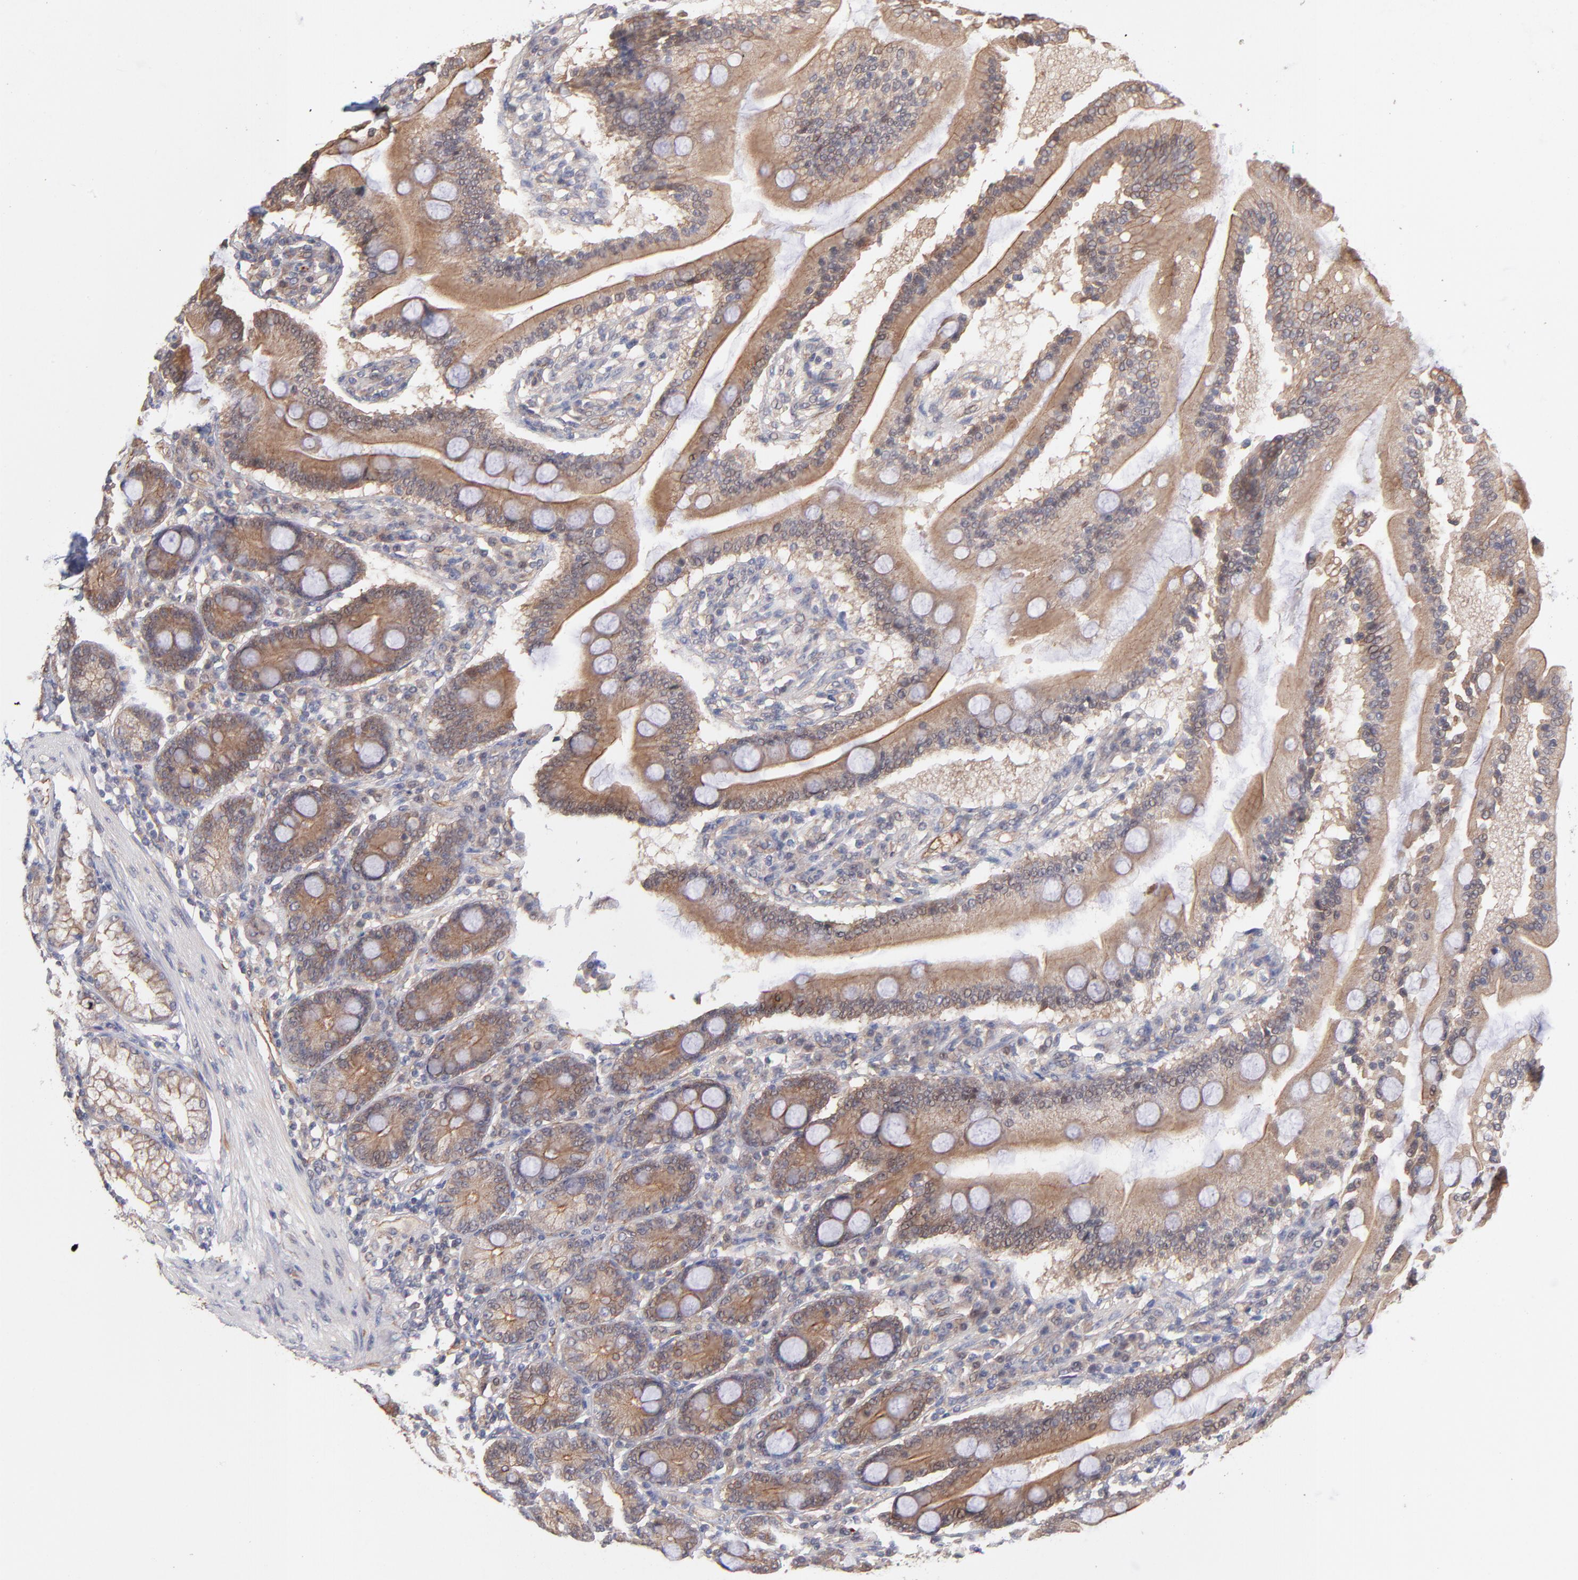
{"staining": {"intensity": "moderate", "quantity": ">75%", "location": "cytoplasmic/membranous"}, "tissue": "duodenum", "cell_type": "Glandular cells", "image_type": "normal", "snomed": [{"axis": "morphology", "description": "Normal tissue, NOS"}, {"axis": "topography", "description": "Duodenum"}], "caption": "Immunohistochemical staining of benign duodenum displays medium levels of moderate cytoplasmic/membranous staining in approximately >75% of glandular cells. The staining was performed using DAB (3,3'-diaminobenzidine), with brown indicating positive protein expression. Nuclei are stained blue with hematoxylin.", "gene": "STAP2", "patient": {"sex": "female", "age": 64}}